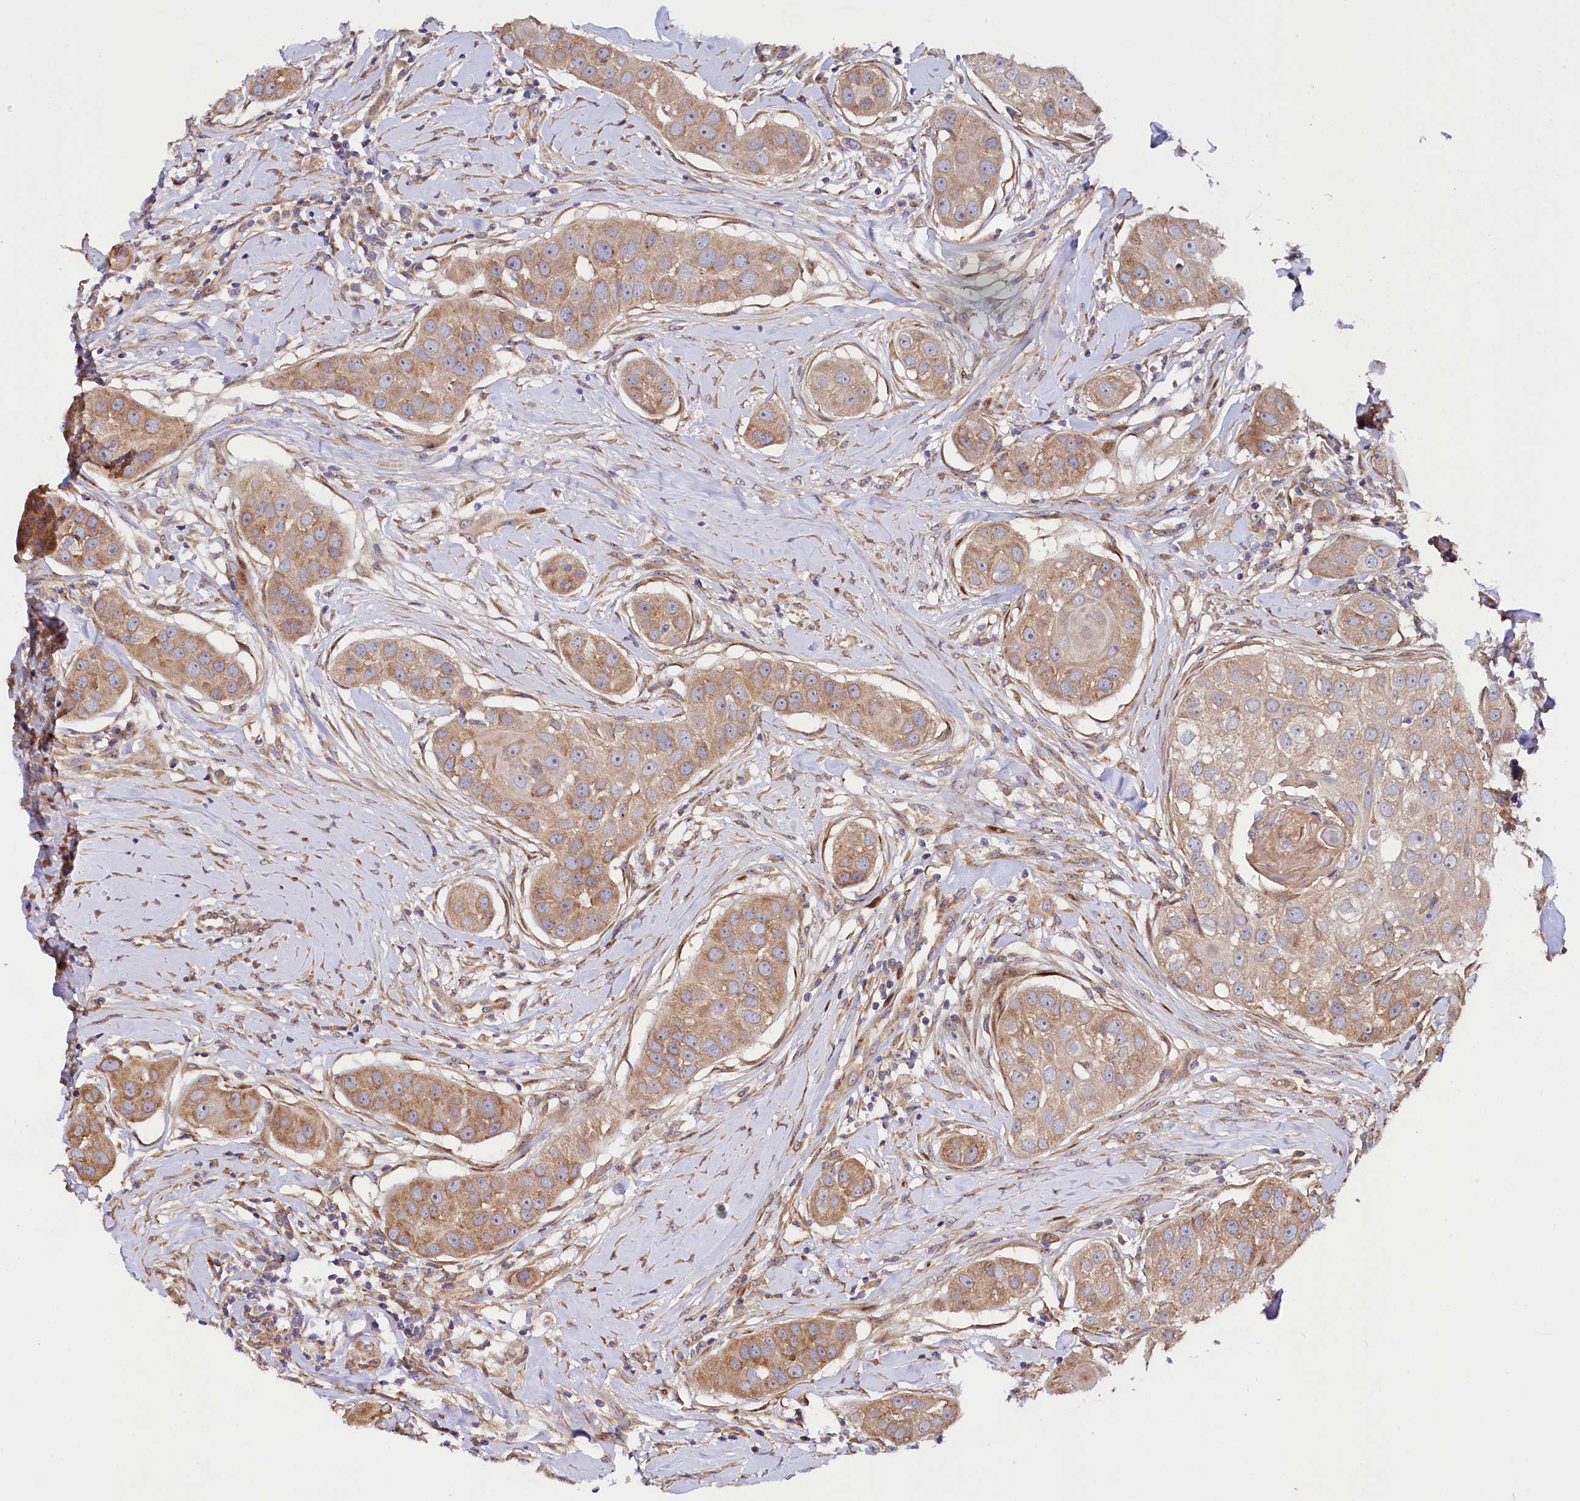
{"staining": {"intensity": "moderate", "quantity": ">75%", "location": "cytoplasmic/membranous"}, "tissue": "head and neck cancer", "cell_type": "Tumor cells", "image_type": "cancer", "snomed": [{"axis": "morphology", "description": "Normal tissue, NOS"}, {"axis": "morphology", "description": "Squamous cell carcinoma, NOS"}, {"axis": "topography", "description": "Skeletal muscle"}, {"axis": "topography", "description": "Head-Neck"}], "caption": "This image demonstrates IHC staining of human head and neck squamous cell carcinoma, with medium moderate cytoplasmic/membranous positivity in about >75% of tumor cells.", "gene": "PDZRN3", "patient": {"sex": "male", "age": 51}}